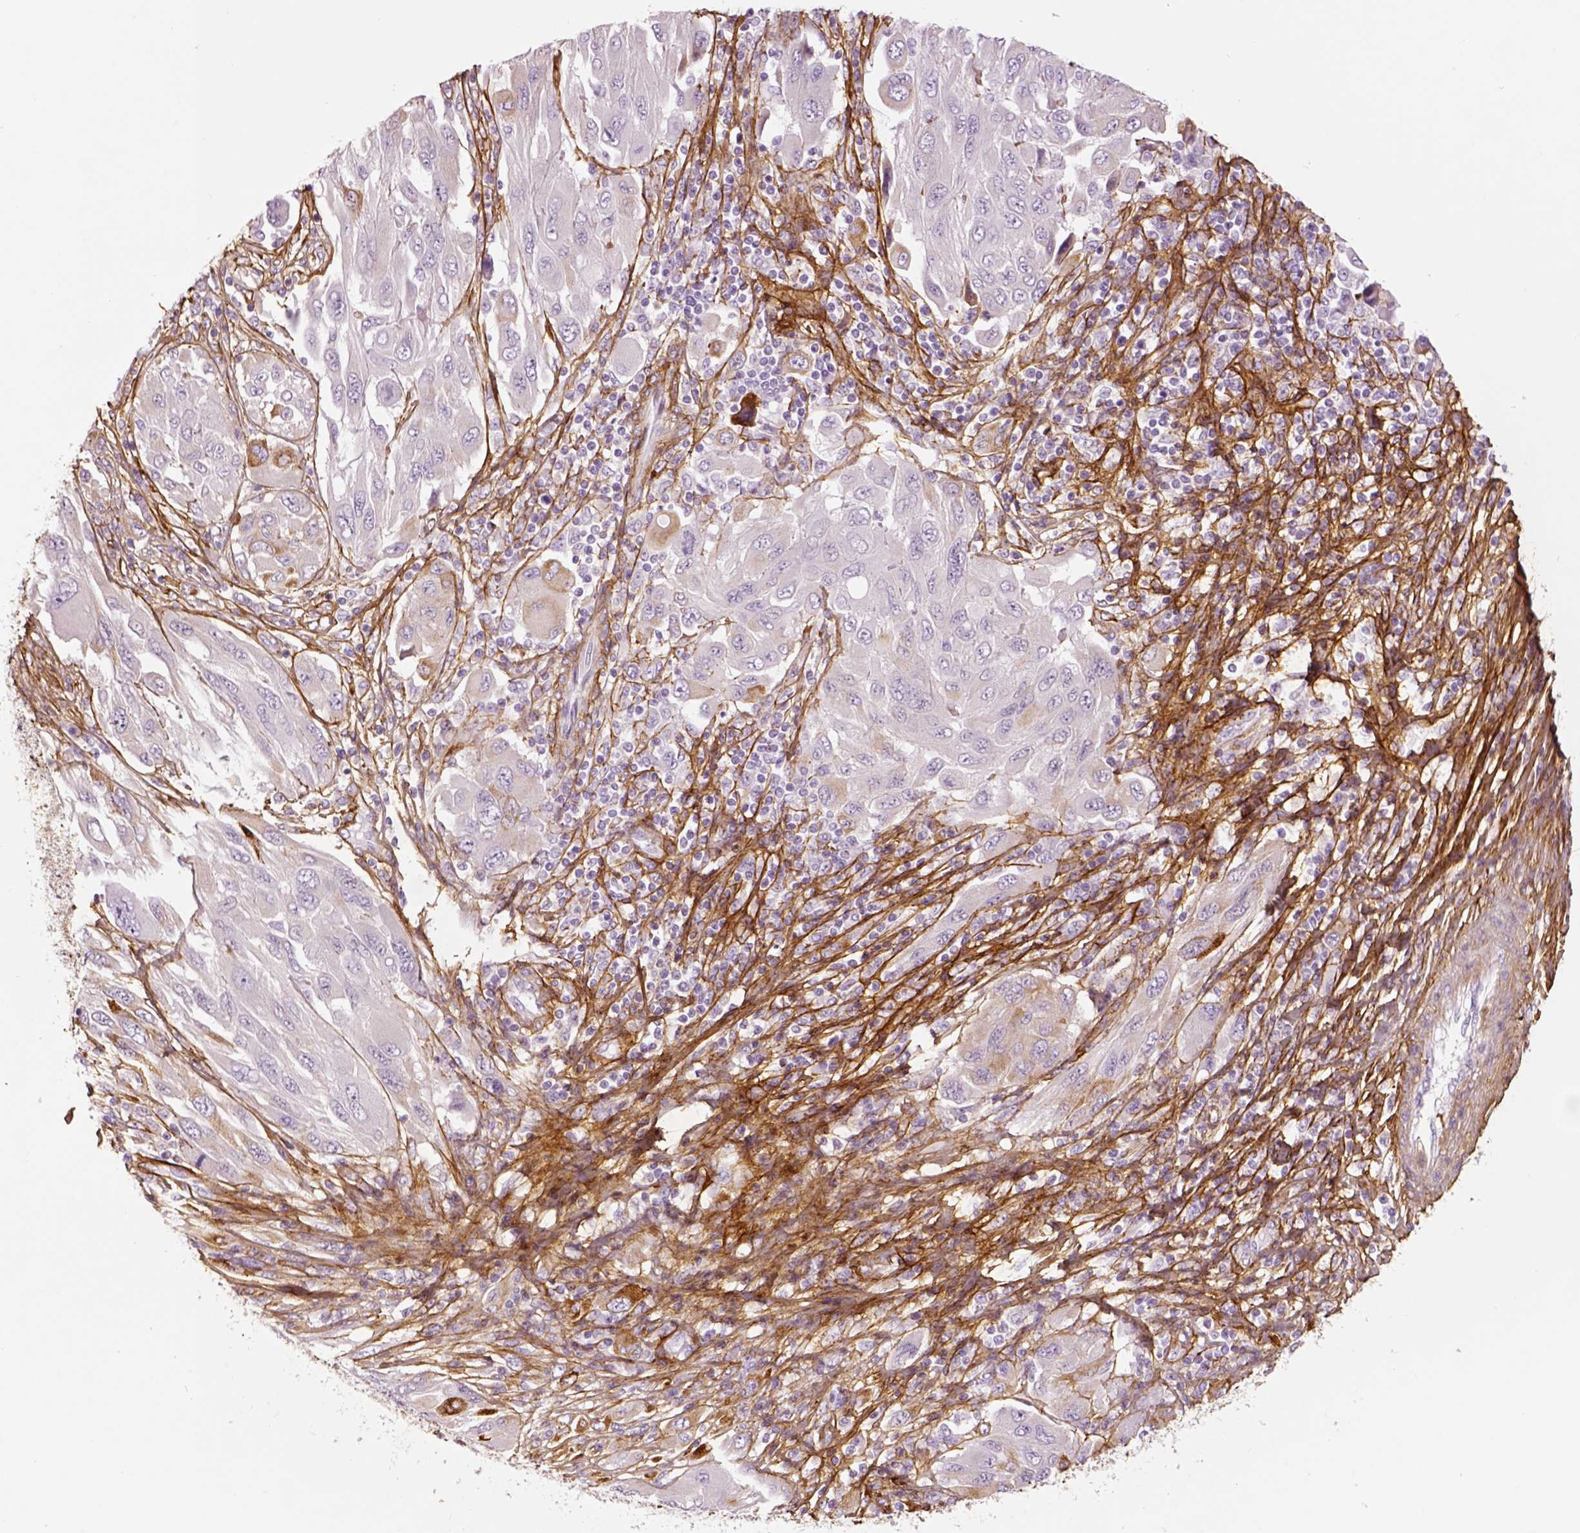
{"staining": {"intensity": "negative", "quantity": "none", "location": "none"}, "tissue": "melanoma", "cell_type": "Tumor cells", "image_type": "cancer", "snomed": [{"axis": "morphology", "description": "Malignant melanoma, NOS"}, {"axis": "topography", "description": "Skin"}], "caption": "Tumor cells are negative for brown protein staining in malignant melanoma.", "gene": "COL6A2", "patient": {"sex": "female", "age": 91}}